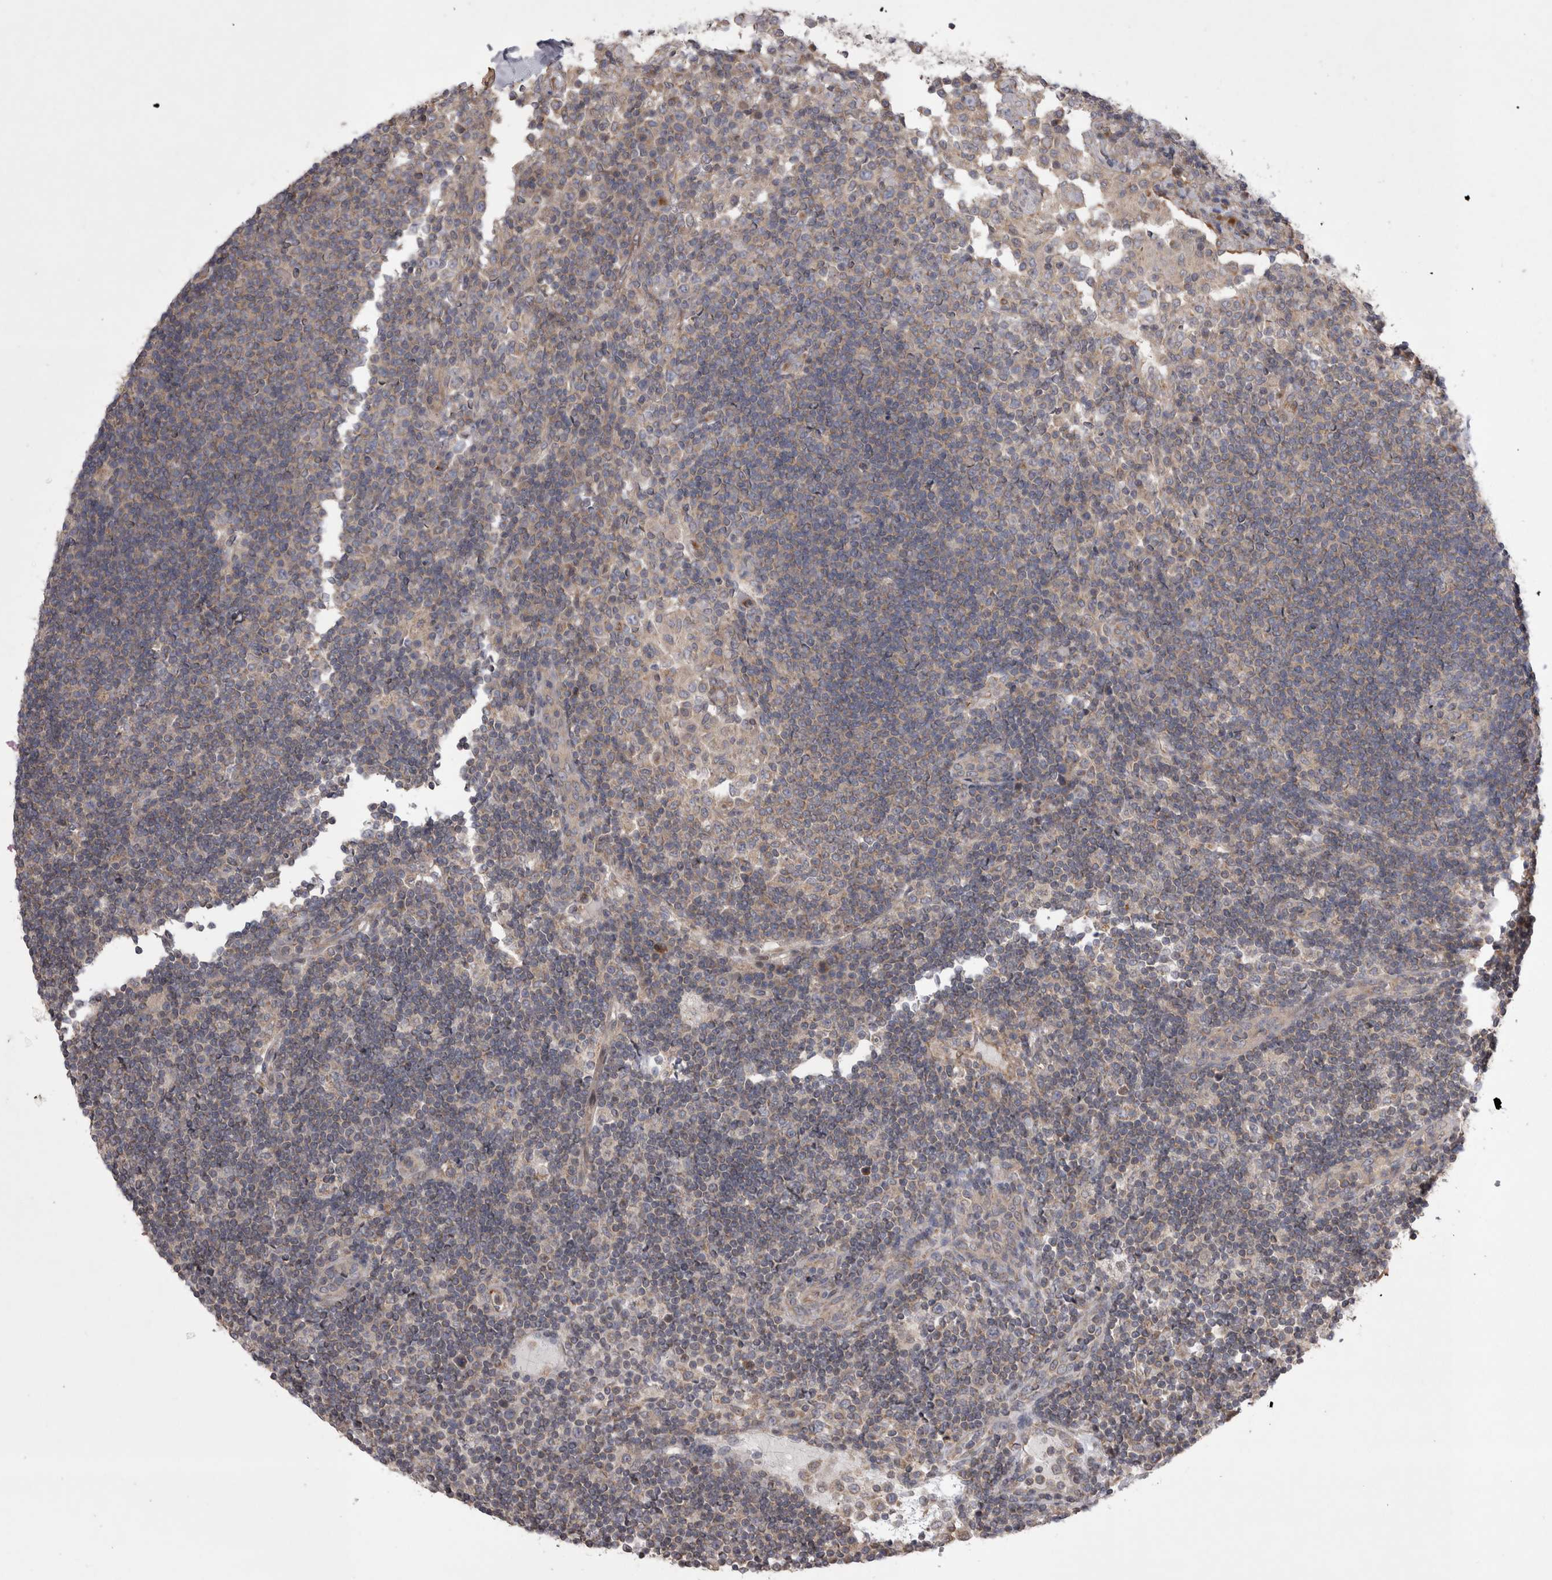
{"staining": {"intensity": "moderate", "quantity": "<25%", "location": "cytoplasmic/membranous"}, "tissue": "lymph node", "cell_type": "Non-germinal center cells", "image_type": "normal", "snomed": [{"axis": "morphology", "description": "Normal tissue, NOS"}, {"axis": "topography", "description": "Lymph node"}], "caption": "IHC of benign human lymph node exhibits low levels of moderate cytoplasmic/membranous staining in approximately <25% of non-germinal center cells. (DAB (3,3'-diaminobenzidine) = brown stain, brightfield microscopy at high magnification).", "gene": "TSPOAP1", "patient": {"sex": "female", "age": 53}}